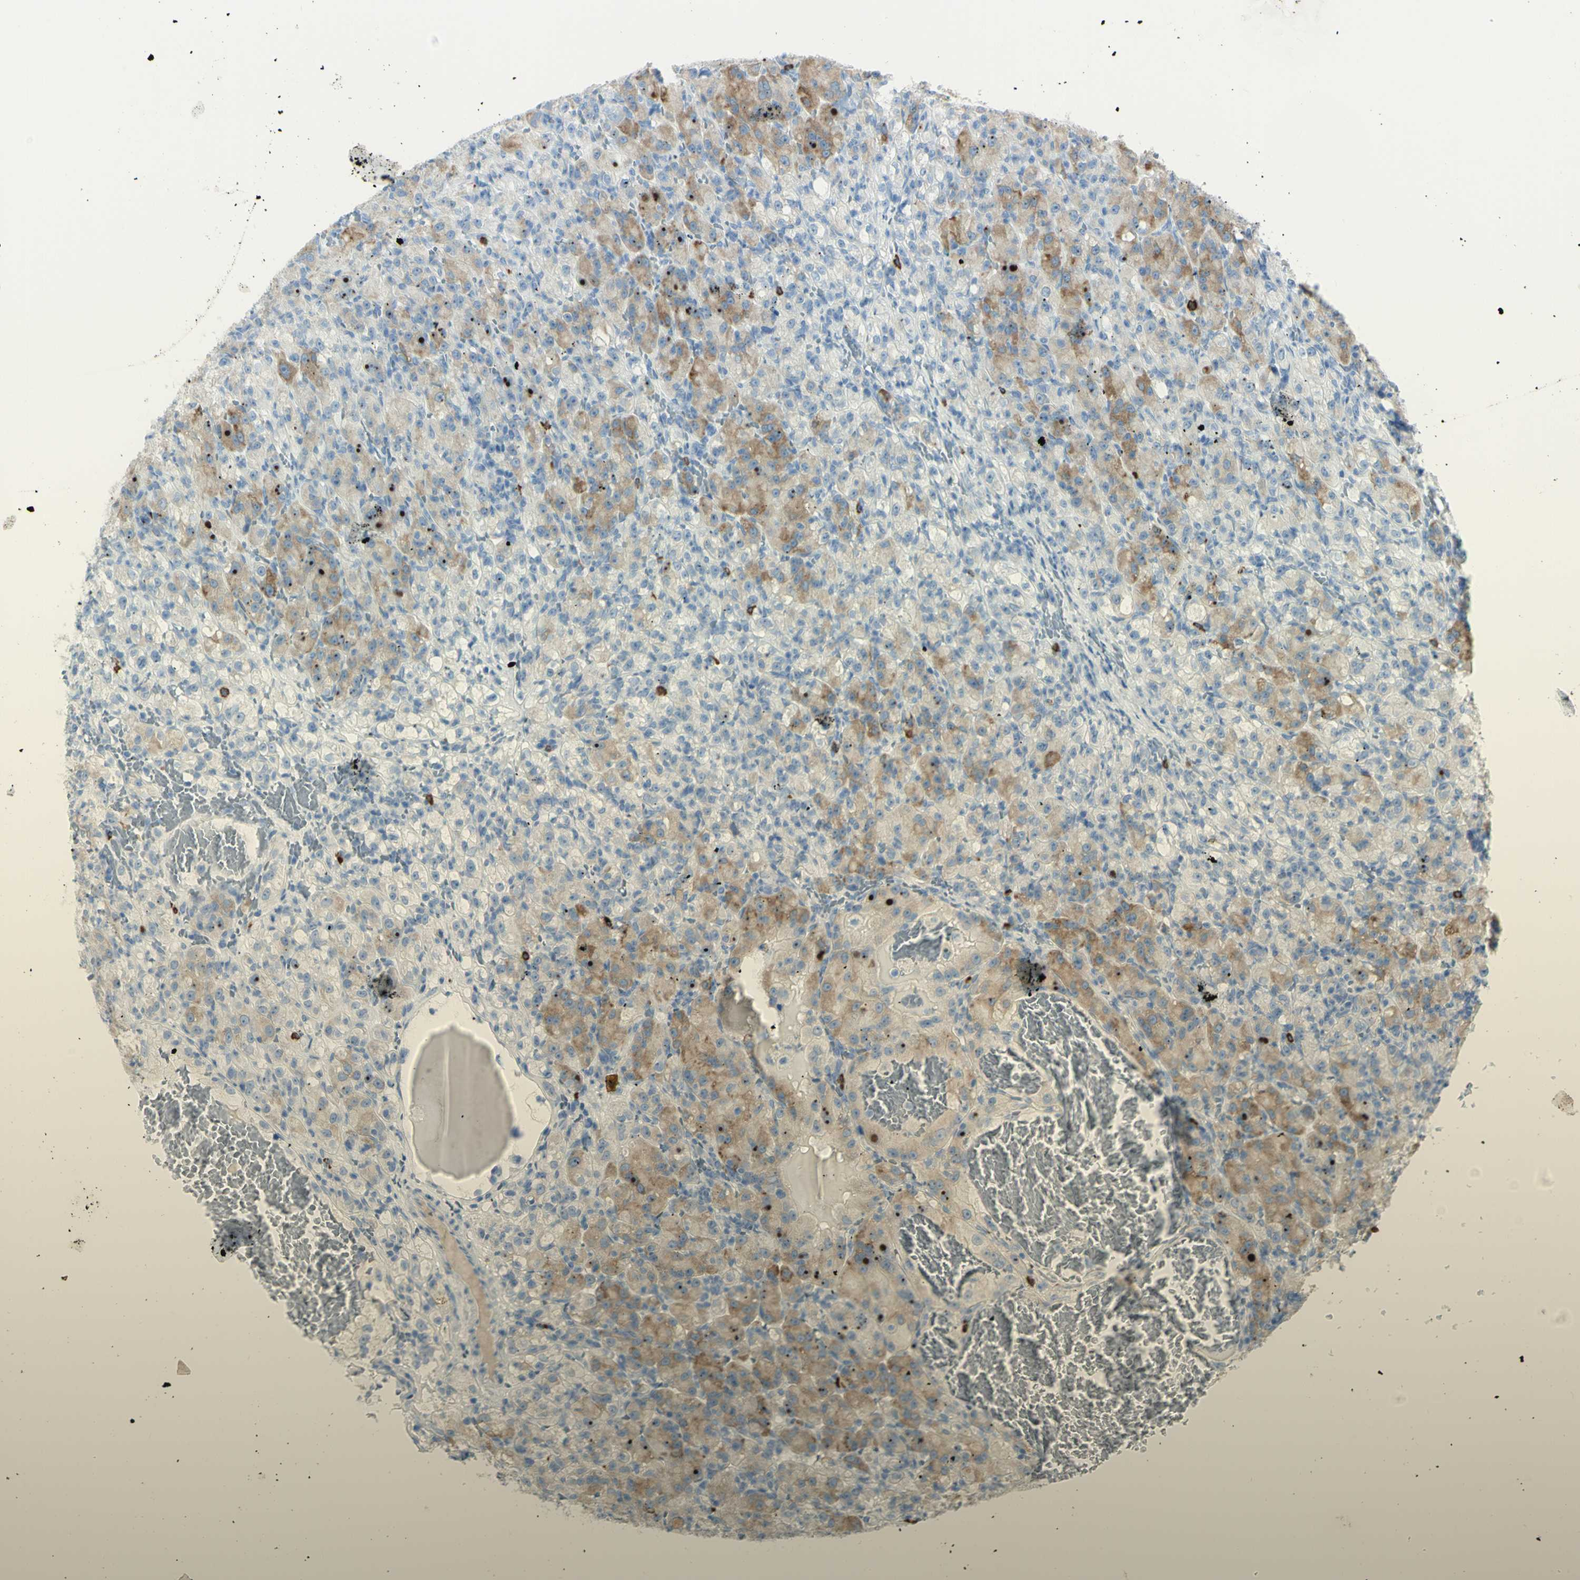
{"staining": {"intensity": "moderate", "quantity": "25%-75%", "location": "cytoplasmic/membranous"}, "tissue": "renal cancer", "cell_type": "Tumor cells", "image_type": "cancer", "snomed": [{"axis": "morphology", "description": "Adenocarcinoma, NOS"}, {"axis": "topography", "description": "Kidney"}], "caption": "Immunohistochemical staining of human renal adenocarcinoma displays medium levels of moderate cytoplasmic/membranous positivity in approximately 25%-75% of tumor cells.", "gene": "LETM1", "patient": {"sex": "male", "age": 61}}